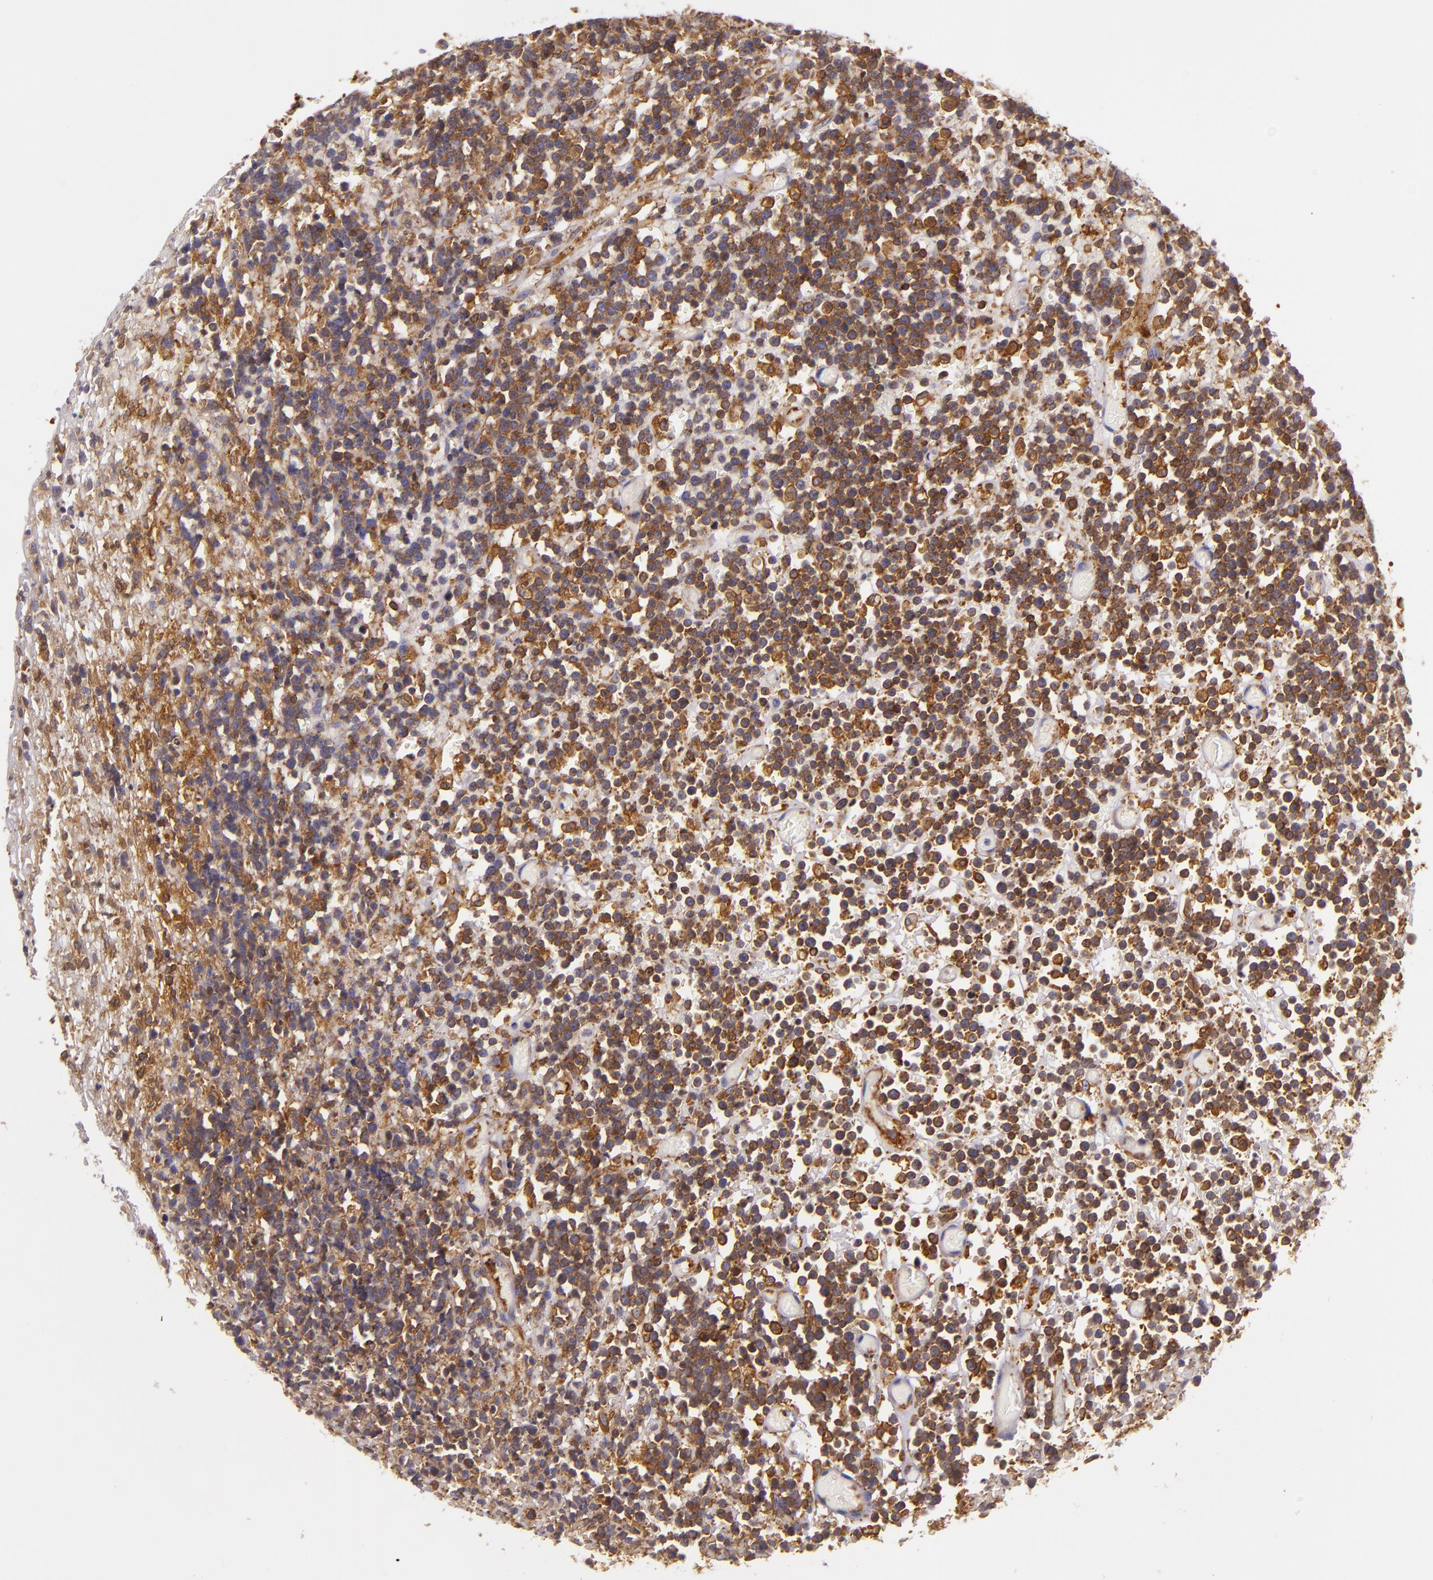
{"staining": {"intensity": "strong", "quantity": ">75%", "location": "cytoplasmic/membranous"}, "tissue": "lymphoma", "cell_type": "Tumor cells", "image_type": "cancer", "snomed": [{"axis": "morphology", "description": "Malignant lymphoma, non-Hodgkin's type, High grade"}, {"axis": "topography", "description": "Colon"}], "caption": "Lymphoma stained with IHC demonstrates strong cytoplasmic/membranous positivity in approximately >75% of tumor cells. (brown staining indicates protein expression, while blue staining denotes nuclei).", "gene": "TLN1", "patient": {"sex": "male", "age": 82}}